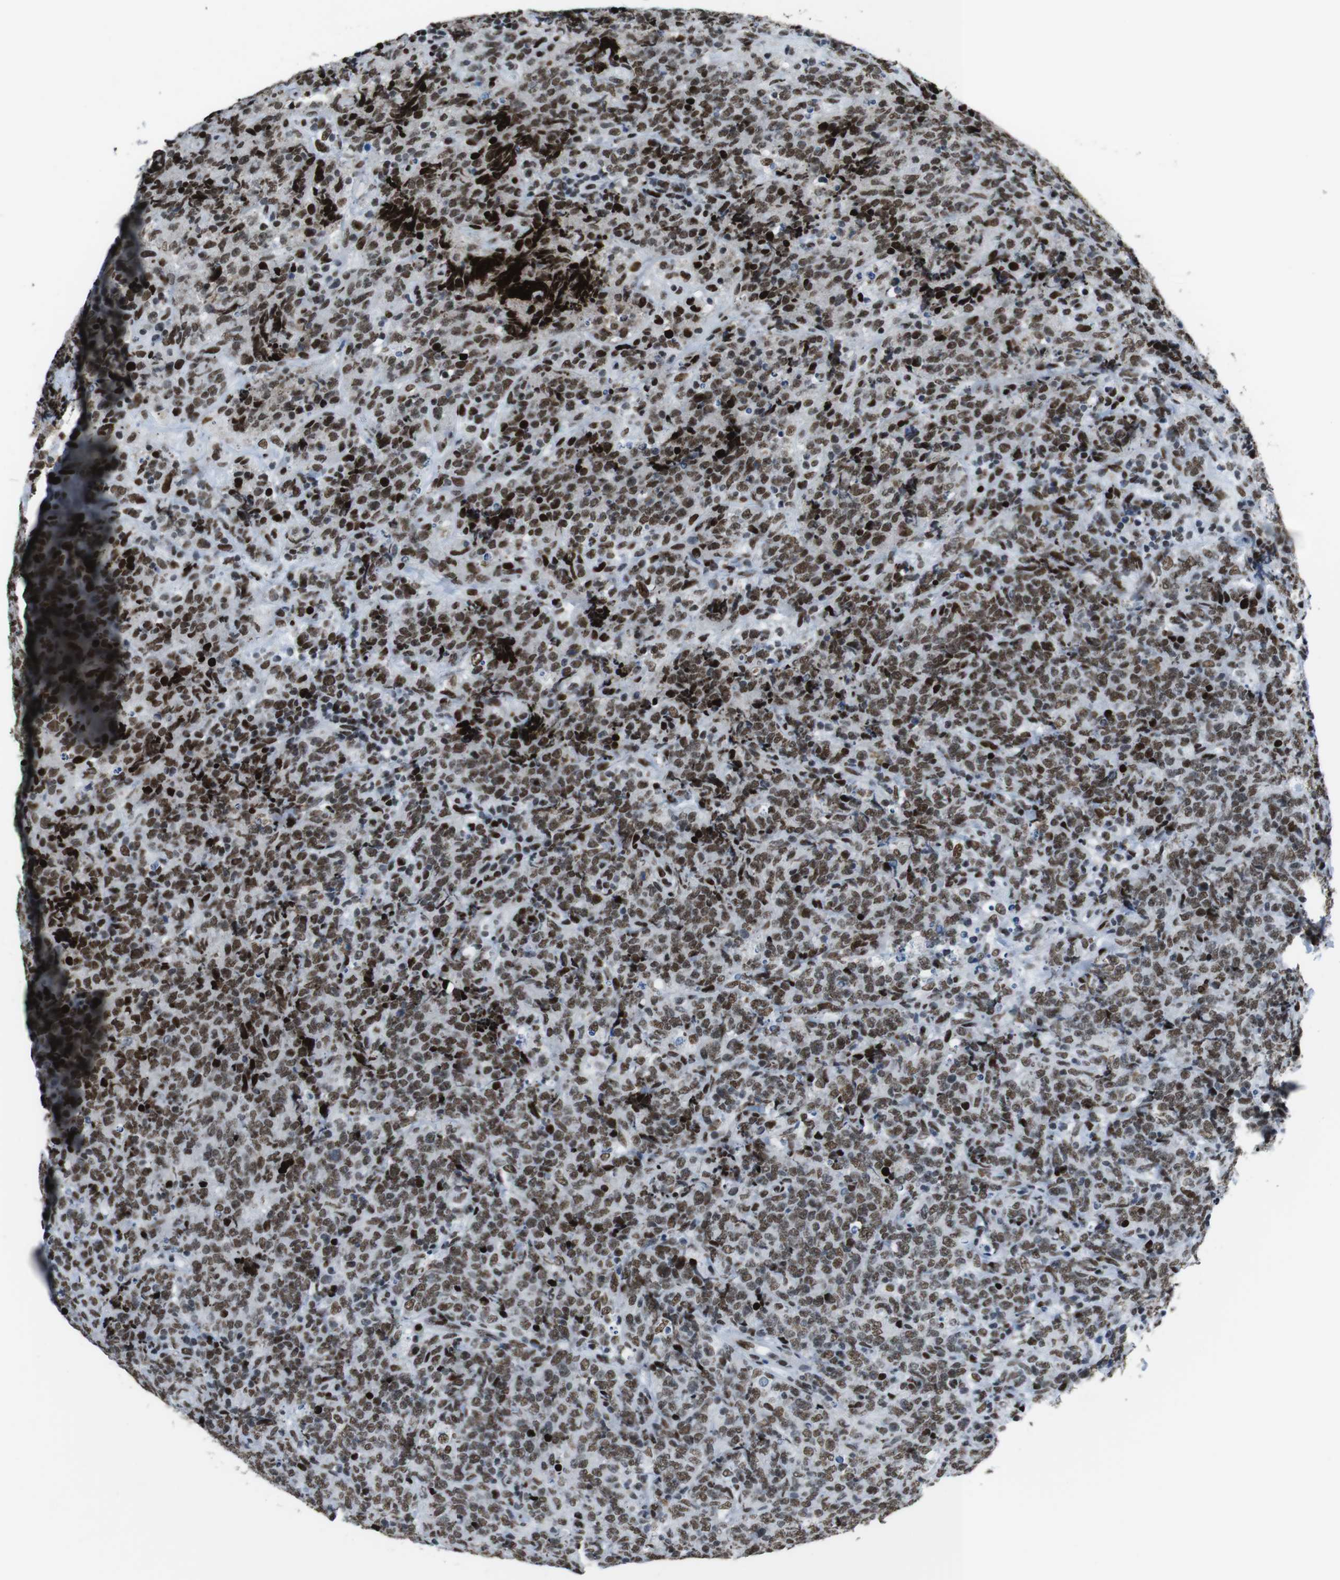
{"staining": {"intensity": "moderate", "quantity": ">75%", "location": "nuclear"}, "tissue": "lymphoma", "cell_type": "Tumor cells", "image_type": "cancer", "snomed": [{"axis": "morphology", "description": "Malignant lymphoma, non-Hodgkin's type, High grade"}, {"axis": "topography", "description": "Tonsil"}], "caption": "The image displays immunohistochemical staining of malignant lymphoma, non-Hodgkin's type (high-grade). There is moderate nuclear expression is seen in about >75% of tumor cells.", "gene": "CITED2", "patient": {"sex": "female", "age": 36}}